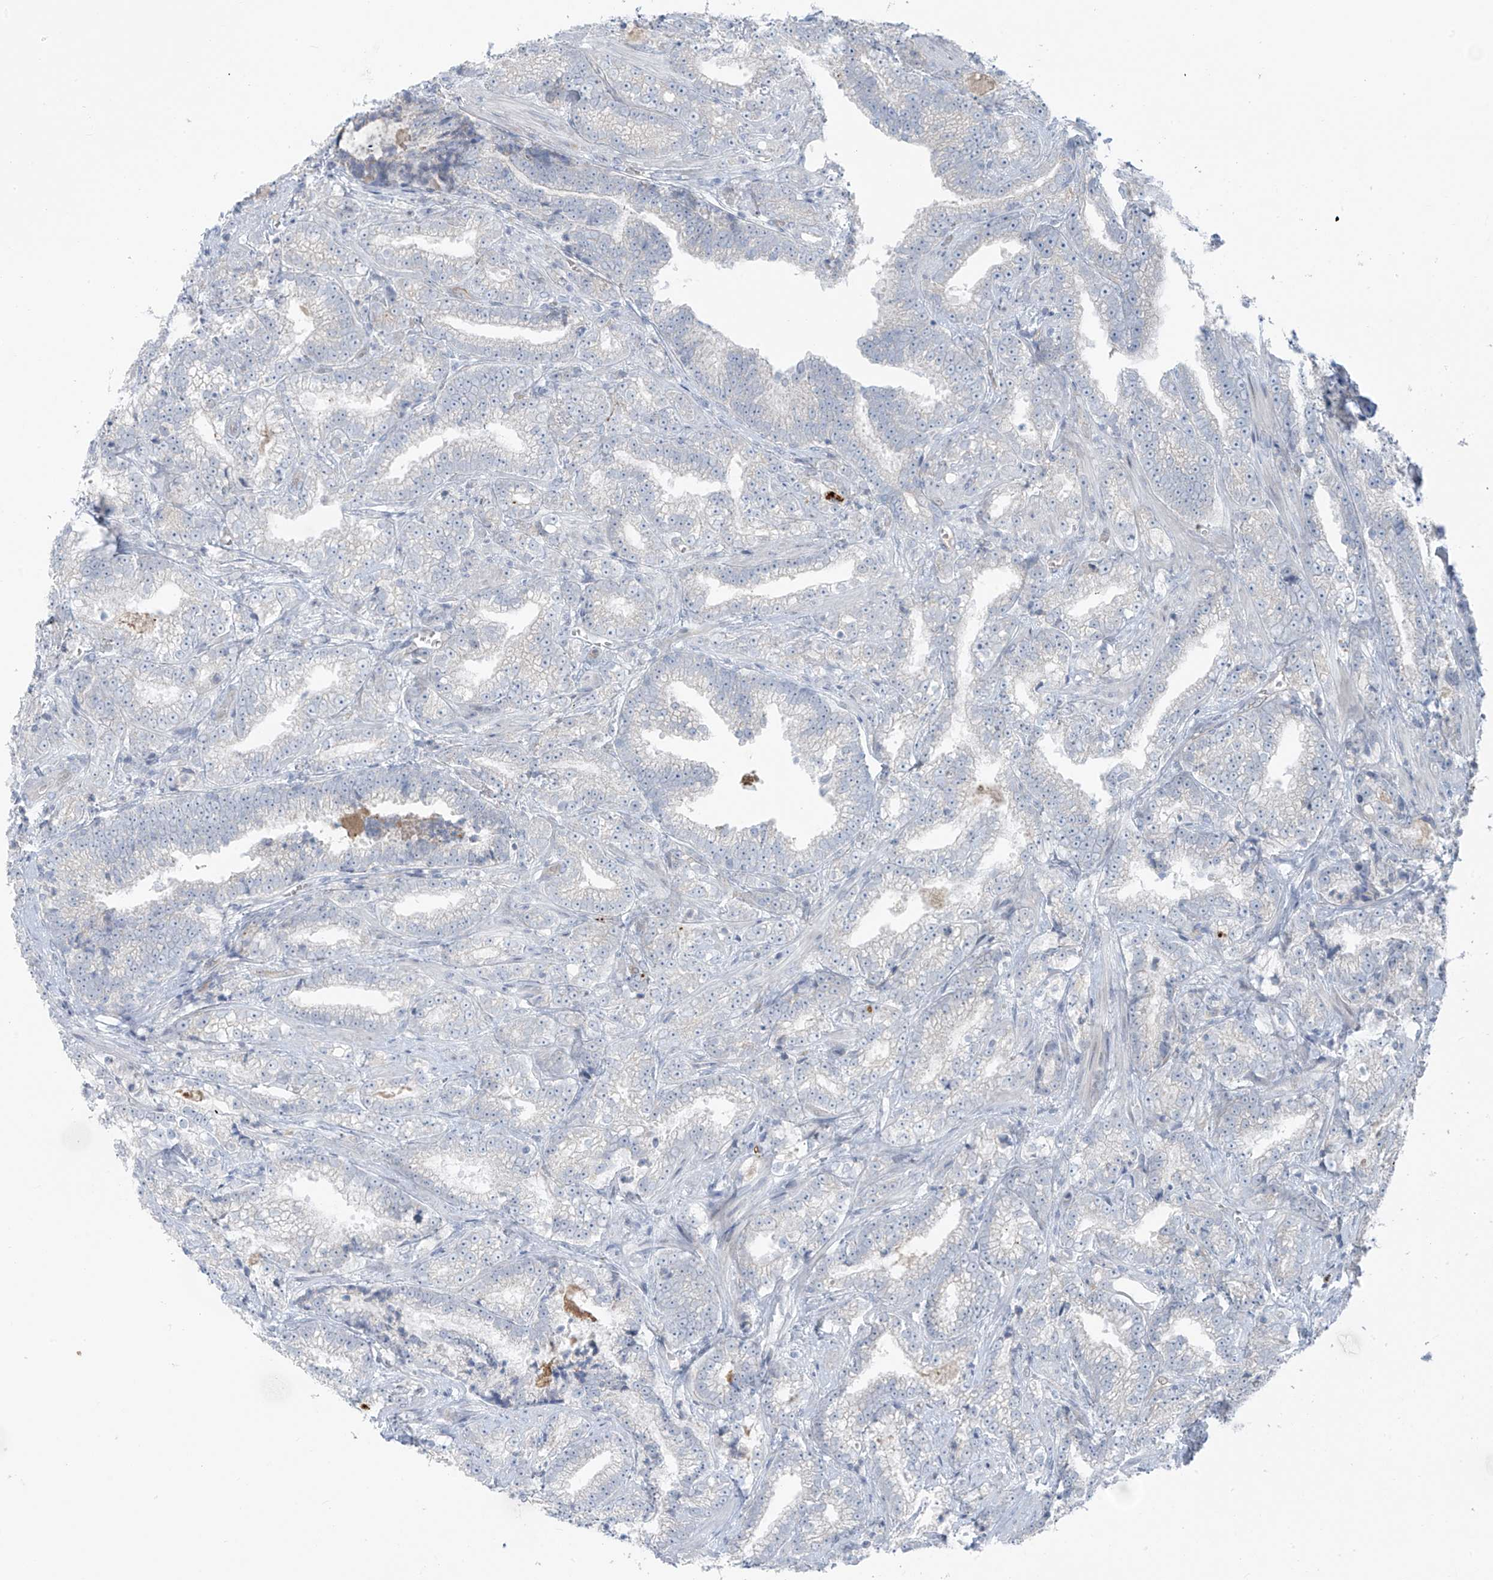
{"staining": {"intensity": "moderate", "quantity": "<25%", "location": "cytoplasmic/membranous"}, "tissue": "prostate cancer", "cell_type": "Tumor cells", "image_type": "cancer", "snomed": [{"axis": "morphology", "description": "Adenocarcinoma, High grade"}, {"axis": "topography", "description": "Prostate and seminal vesicle, NOS"}], "caption": "Protein expression analysis of human prostate cancer reveals moderate cytoplasmic/membranous positivity in approximately <25% of tumor cells.", "gene": "ZNF793", "patient": {"sex": "male", "age": 67}}